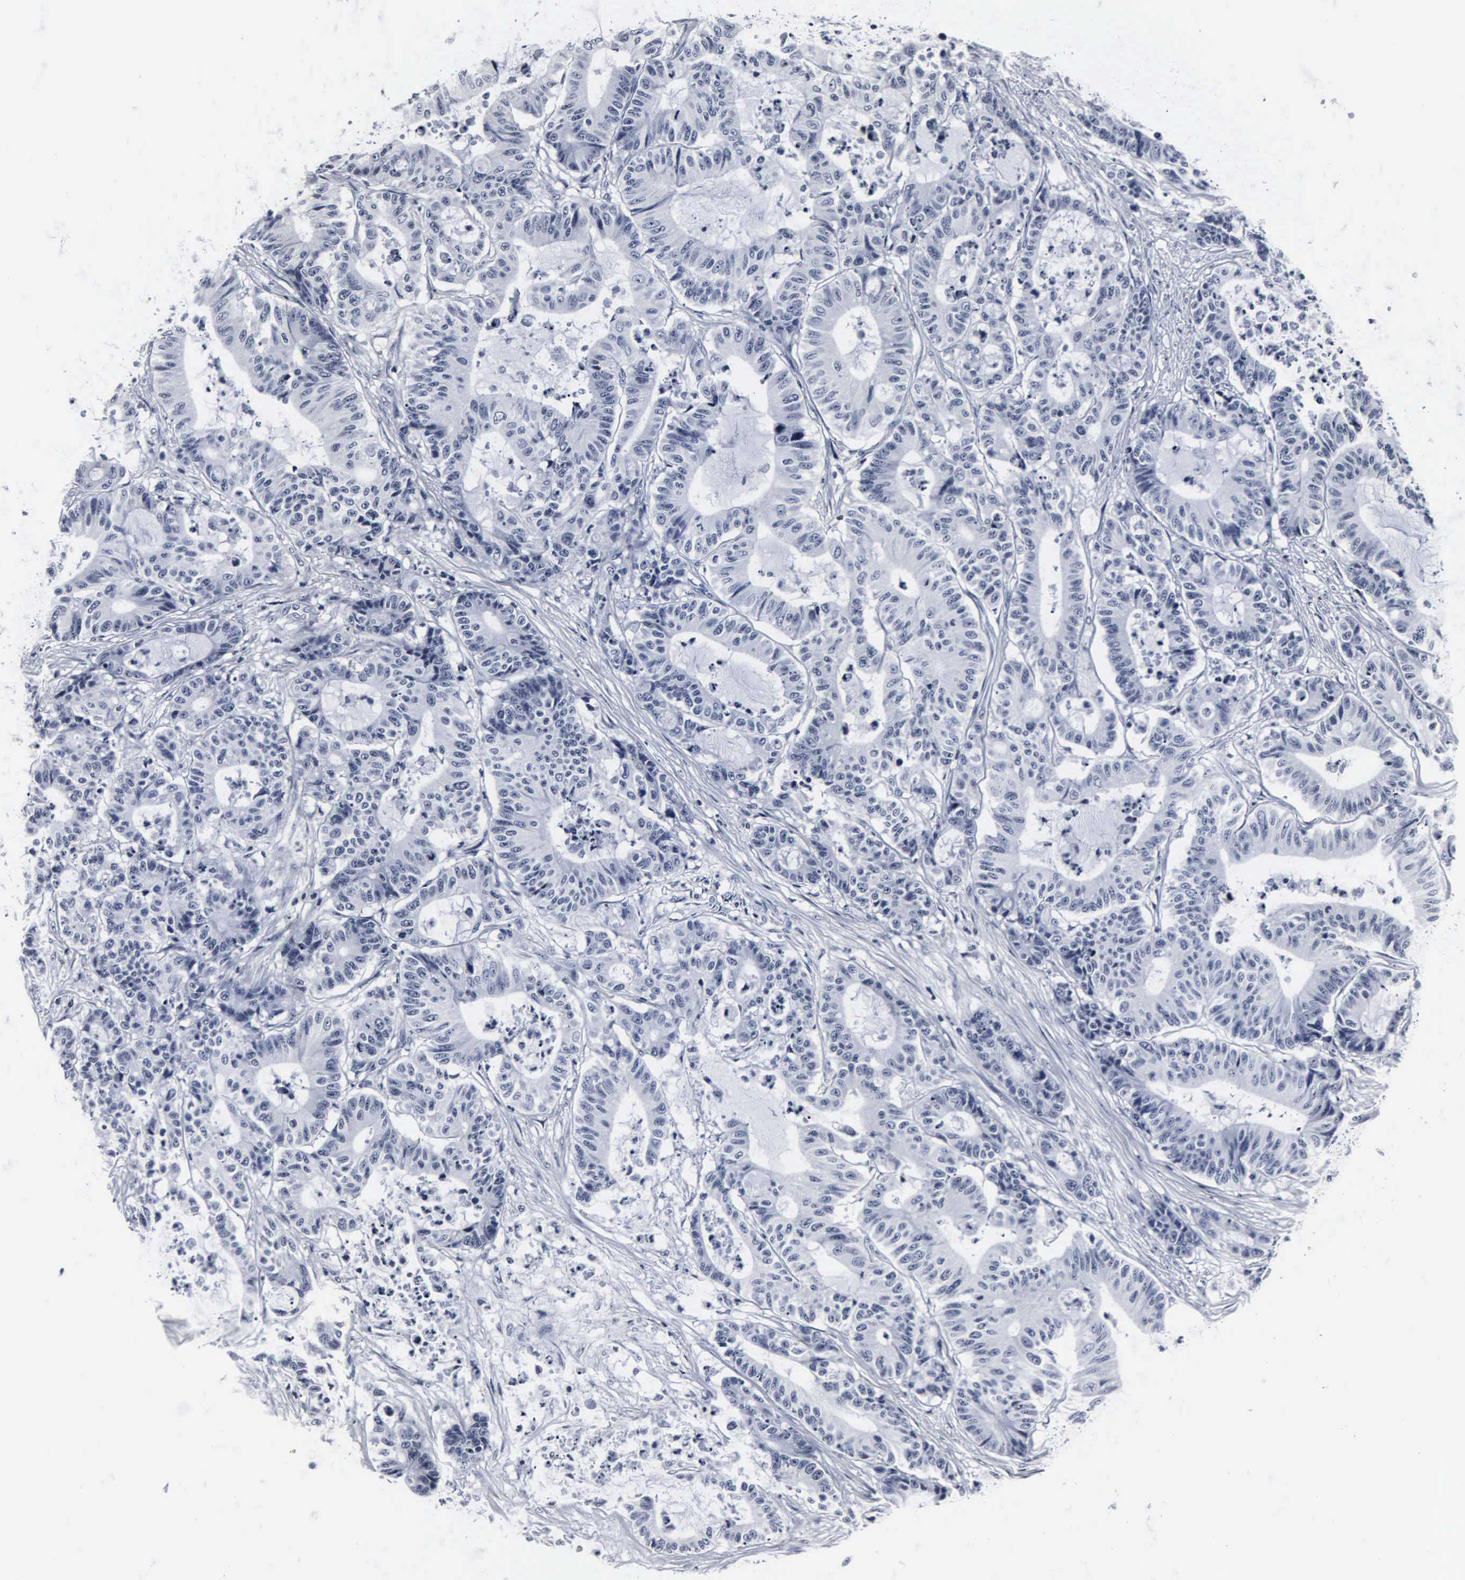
{"staining": {"intensity": "negative", "quantity": "none", "location": "none"}, "tissue": "colorectal cancer", "cell_type": "Tumor cells", "image_type": "cancer", "snomed": [{"axis": "morphology", "description": "Adenocarcinoma, NOS"}, {"axis": "topography", "description": "Colon"}], "caption": "IHC histopathology image of colorectal cancer stained for a protein (brown), which reveals no staining in tumor cells.", "gene": "DGCR2", "patient": {"sex": "female", "age": 84}}